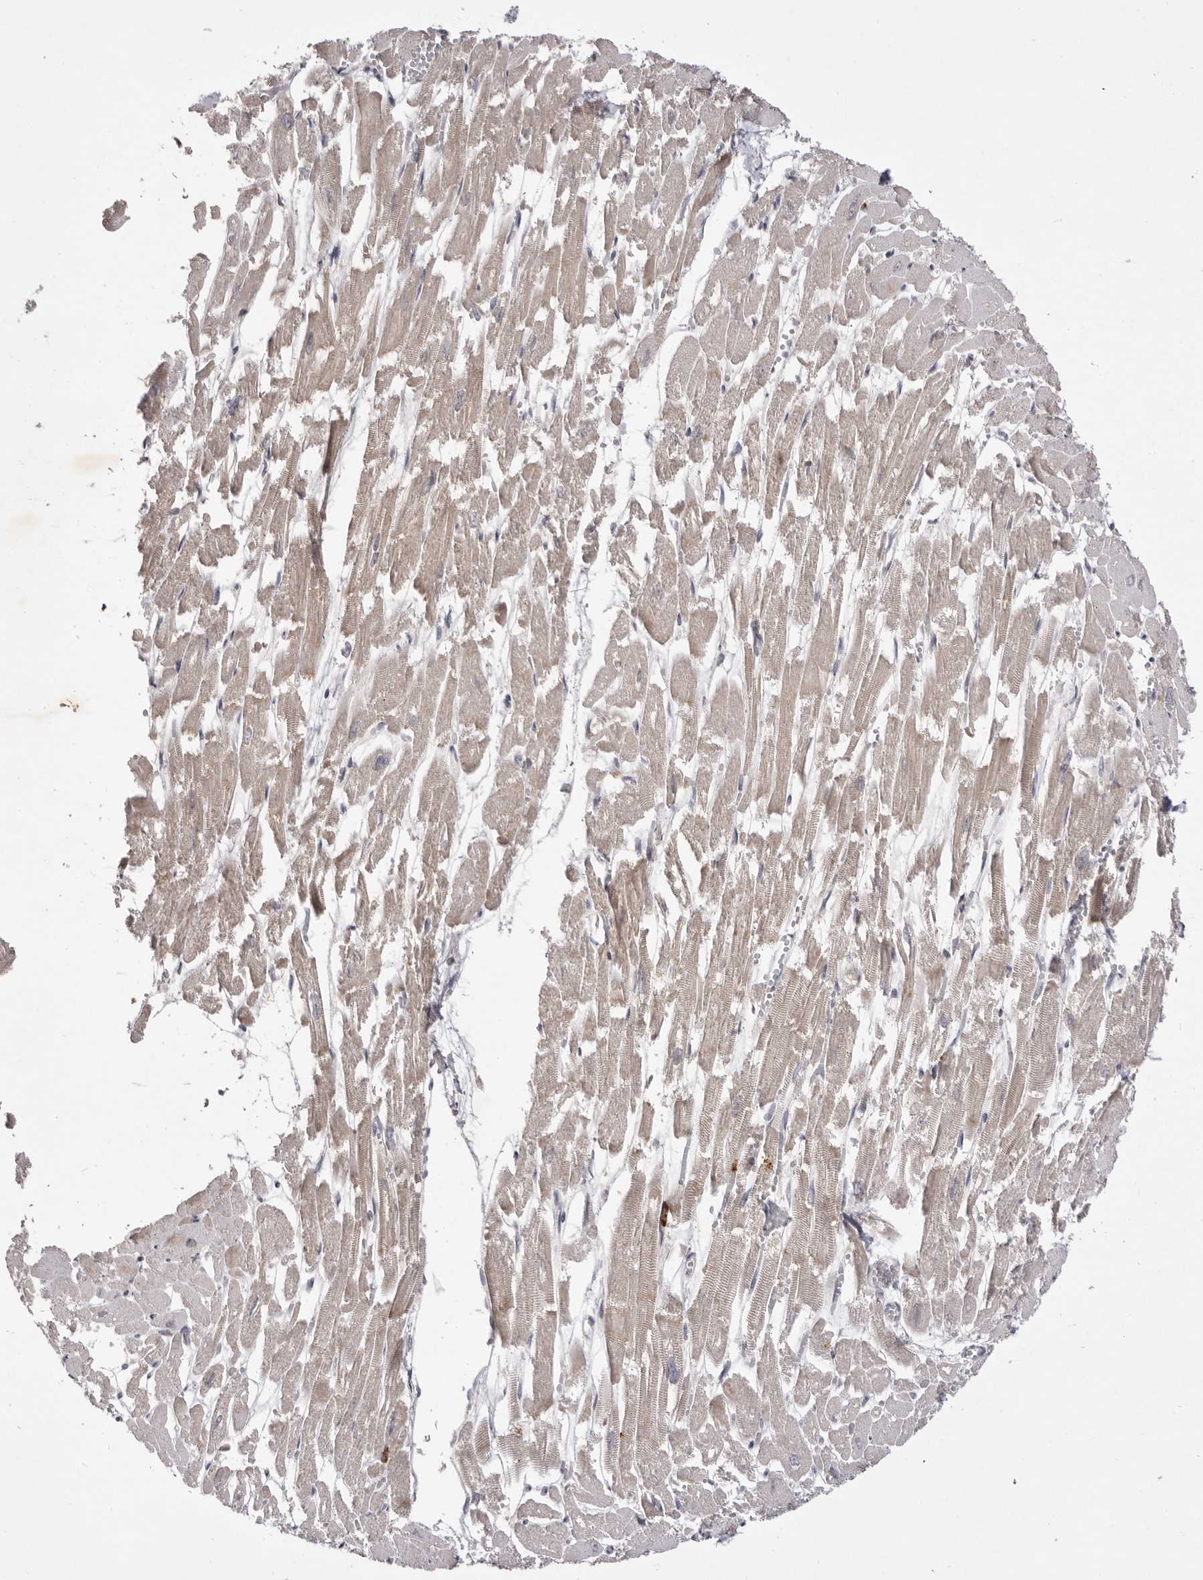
{"staining": {"intensity": "weak", "quantity": "25%-75%", "location": "cytoplasmic/membranous"}, "tissue": "heart muscle", "cell_type": "Cardiomyocytes", "image_type": "normal", "snomed": [{"axis": "morphology", "description": "Normal tissue, NOS"}, {"axis": "topography", "description": "Heart"}], "caption": "Brown immunohistochemical staining in benign heart muscle exhibits weak cytoplasmic/membranous staining in approximately 25%-75% of cardiomyocytes.", "gene": "GPR84", "patient": {"sex": "male", "age": 54}}